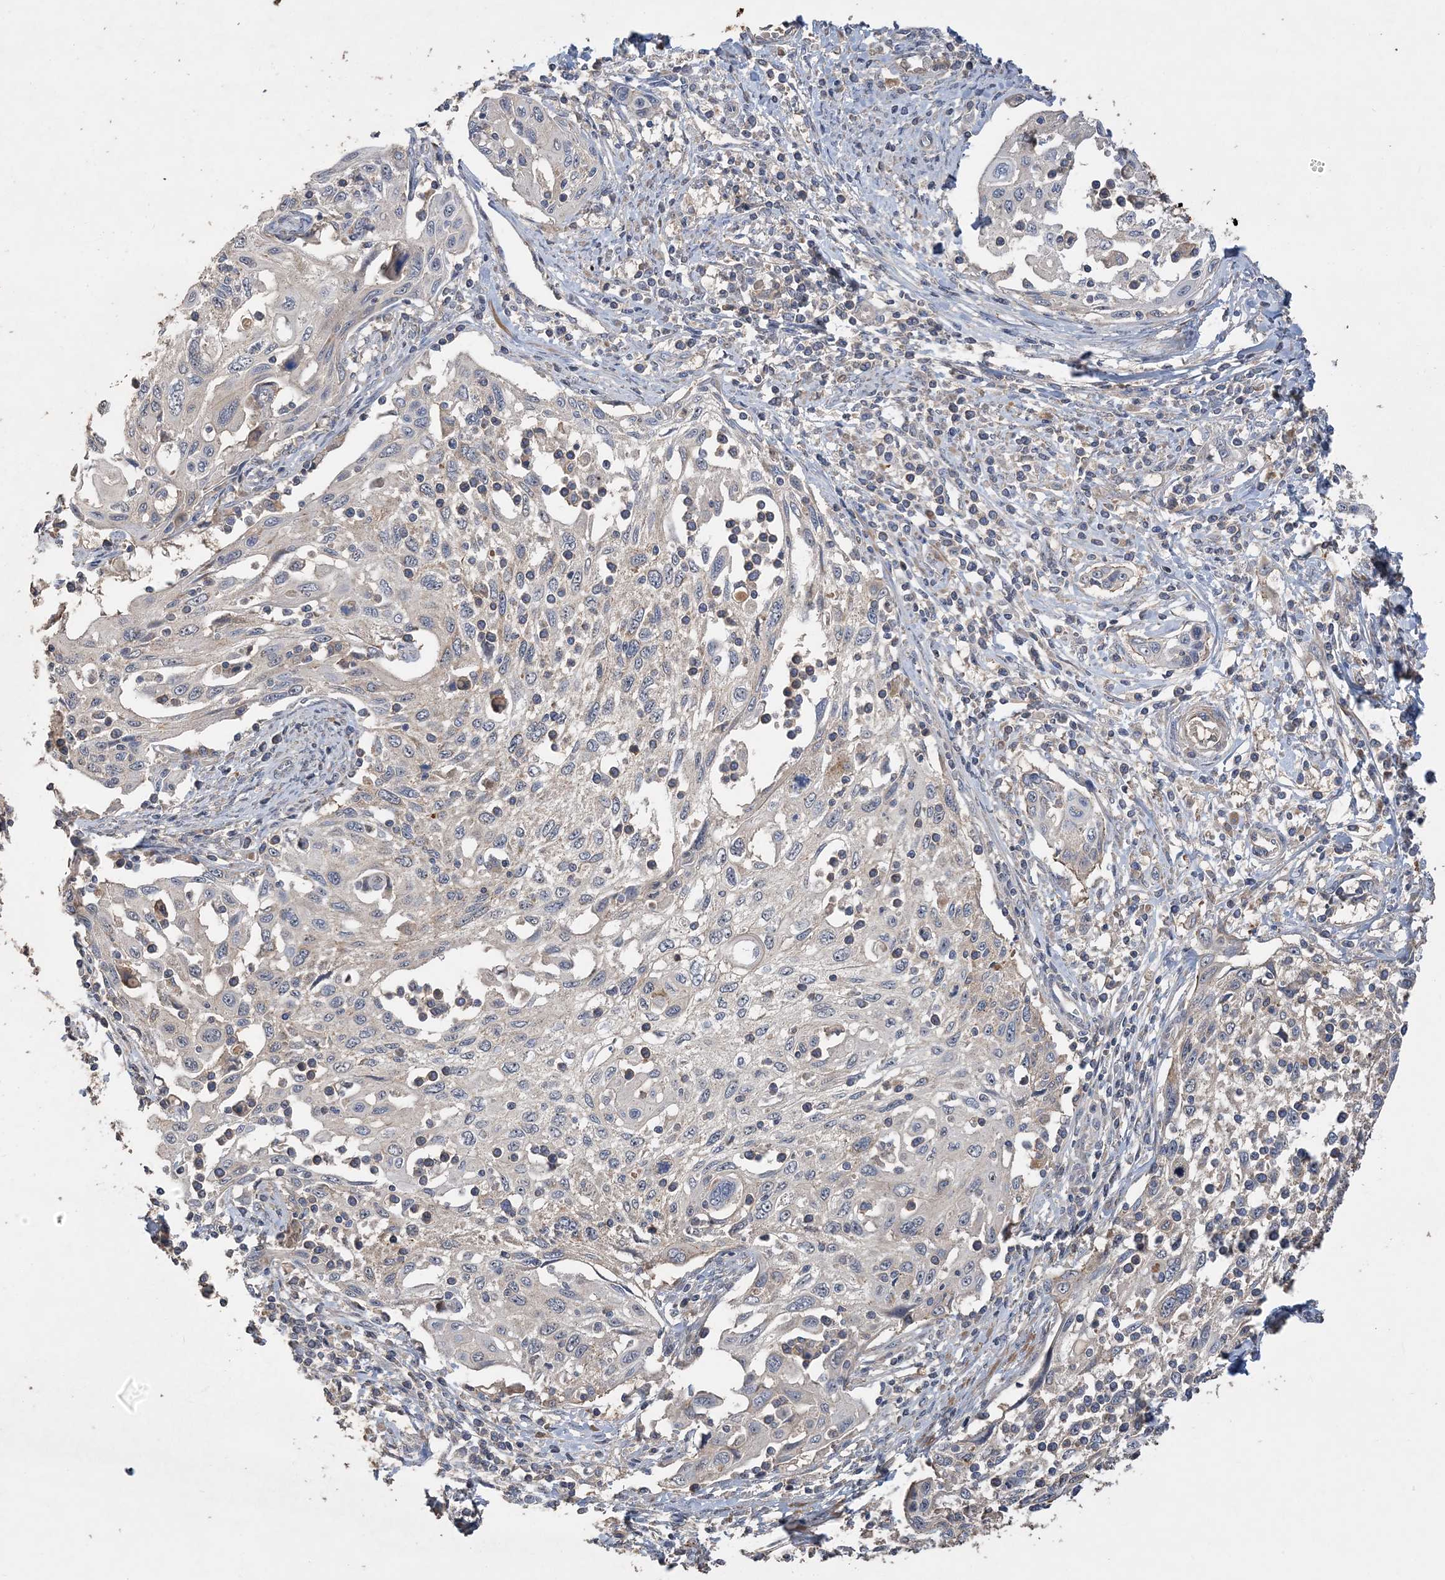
{"staining": {"intensity": "weak", "quantity": "<25%", "location": "cytoplasmic/membranous"}, "tissue": "cervical cancer", "cell_type": "Tumor cells", "image_type": "cancer", "snomed": [{"axis": "morphology", "description": "Squamous cell carcinoma, NOS"}, {"axis": "topography", "description": "Cervix"}], "caption": "There is no significant staining in tumor cells of squamous cell carcinoma (cervical). The staining is performed using DAB (3,3'-diaminobenzidine) brown chromogen with nuclei counter-stained in using hematoxylin.", "gene": "GRINA", "patient": {"sex": "female", "age": 70}}